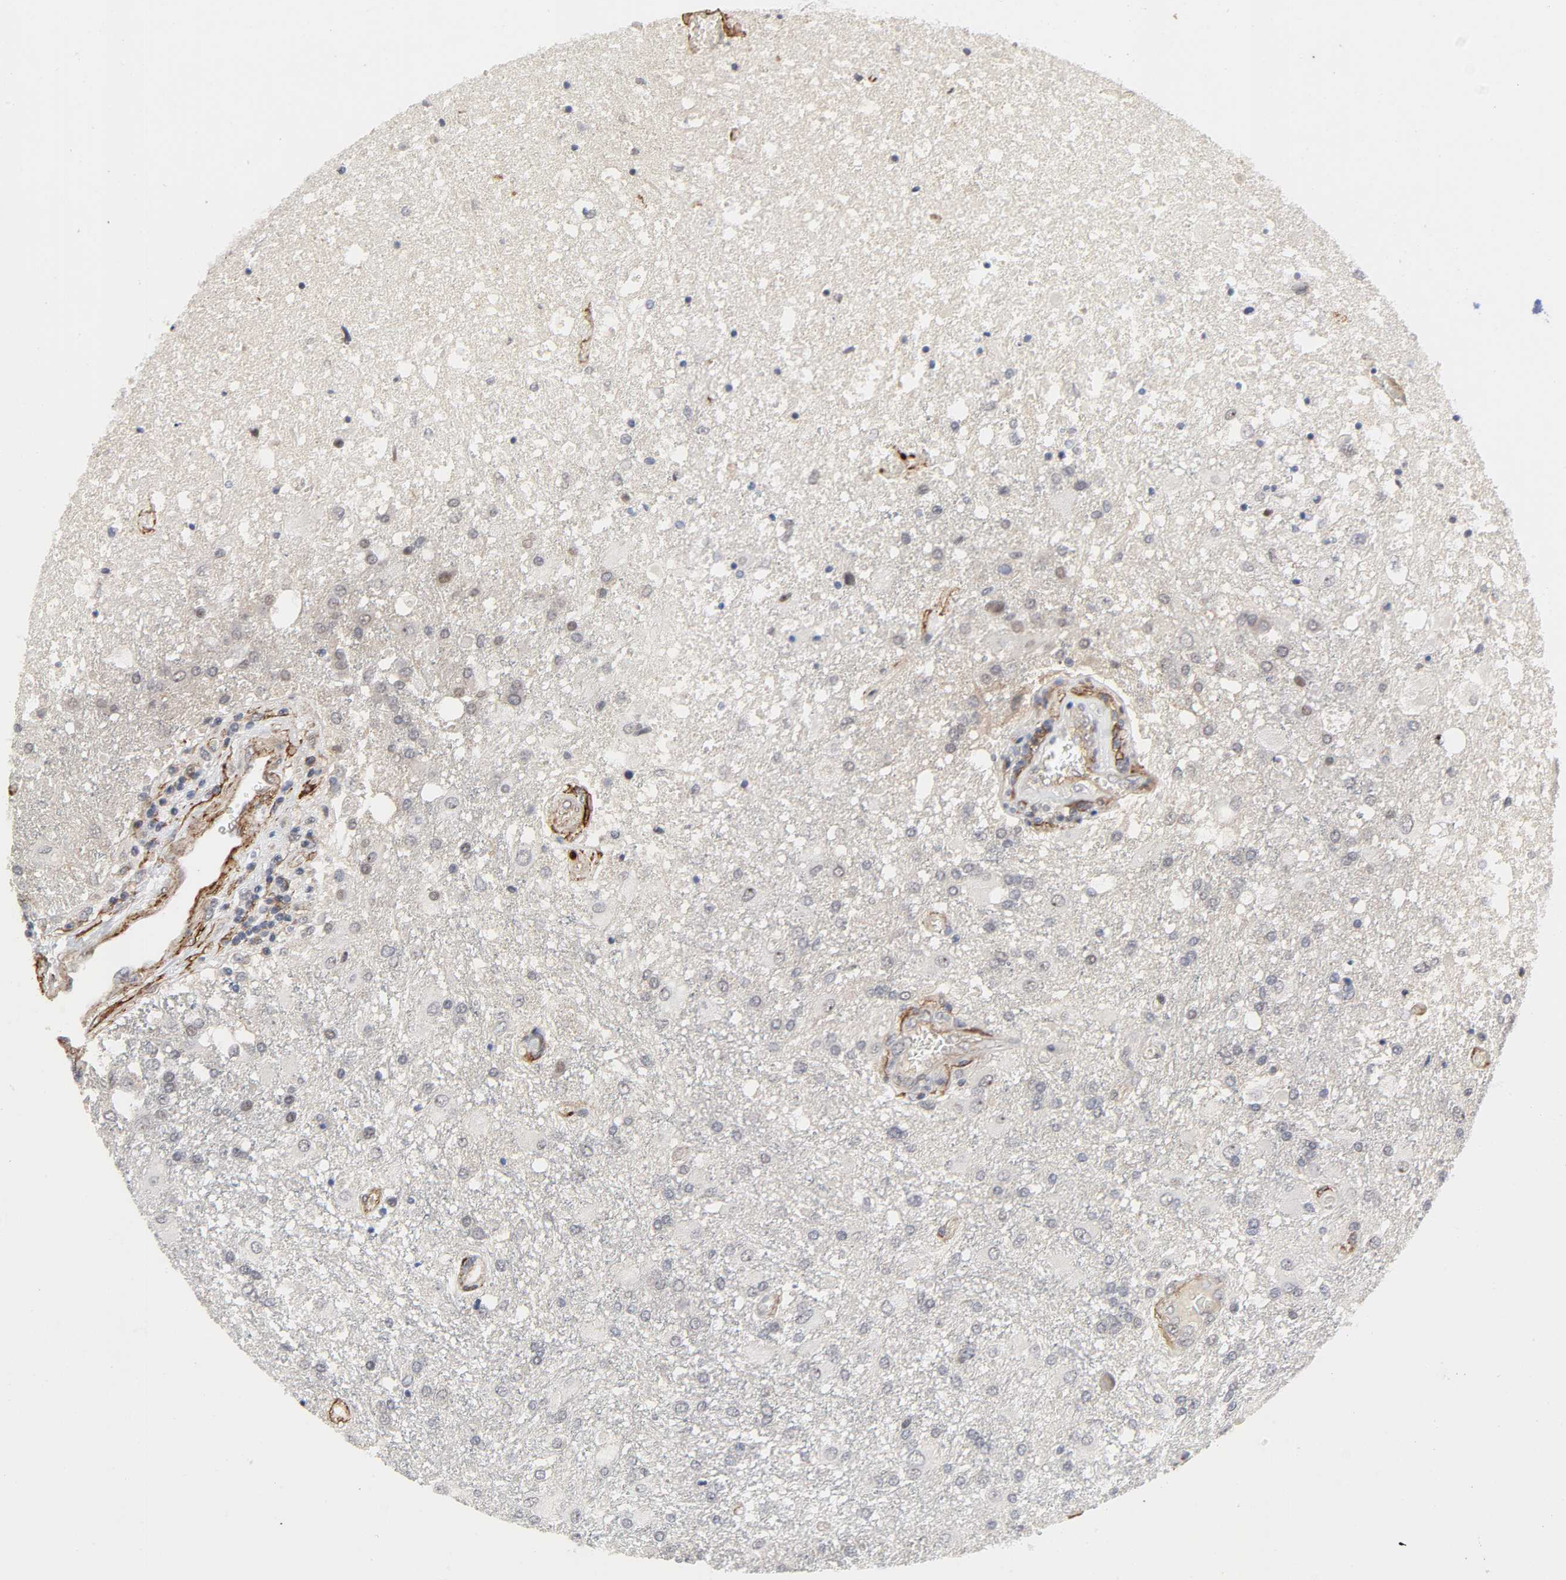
{"staining": {"intensity": "weak", "quantity": ">75%", "location": "nuclear"}, "tissue": "glioma", "cell_type": "Tumor cells", "image_type": "cancer", "snomed": [{"axis": "morphology", "description": "Glioma, malignant, High grade"}, {"axis": "topography", "description": "Cerebral cortex"}], "caption": "Approximately >75% of tumor cells in high-grade glioma (malignant) show weak nuclear protein expression as visualized by brown immunohistochemical staining.", "gene": "ZKSCAN8", "patient": {"sex": "male", "age": 79}}